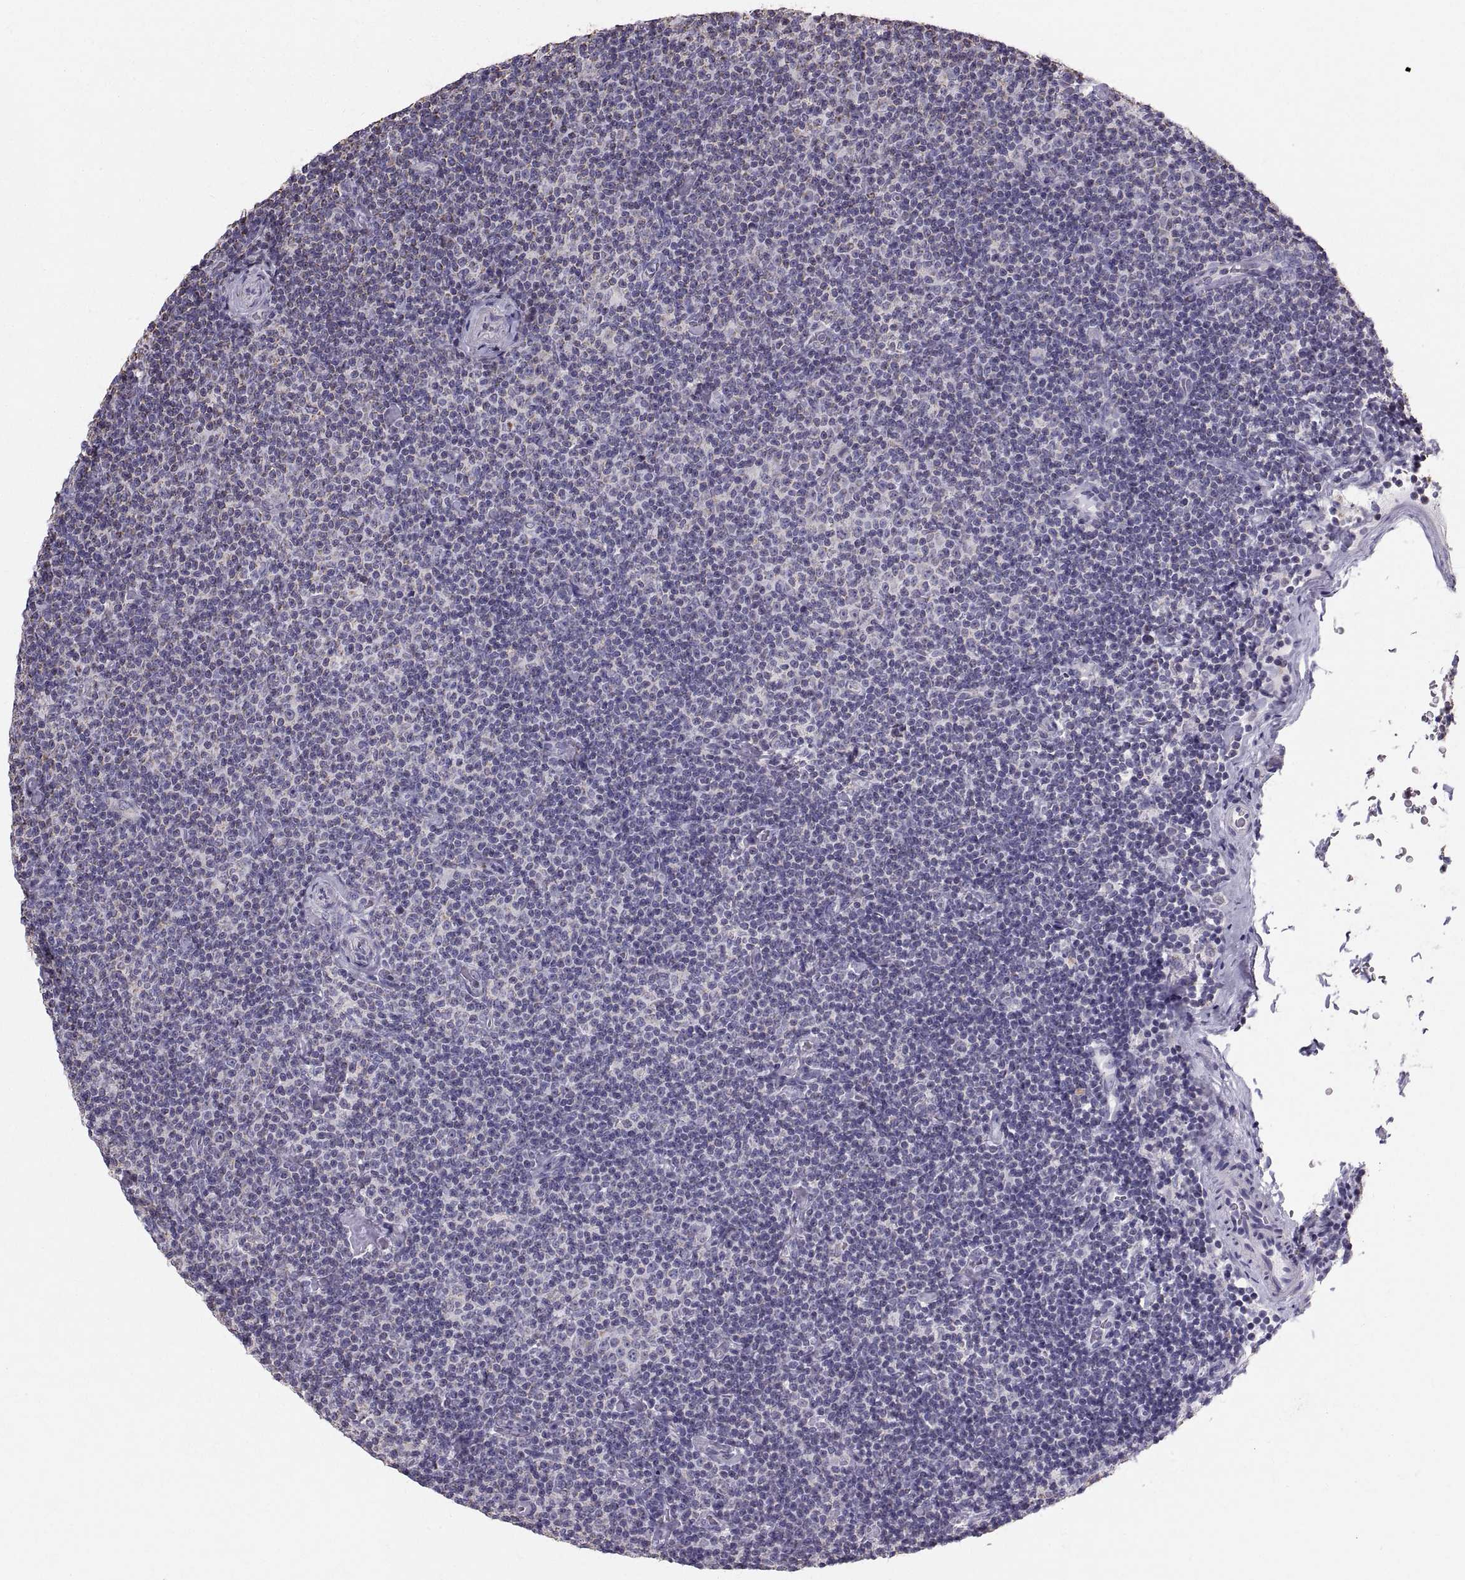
{"staining": {"intensity": "negative", "quantity": "none", "location": "none"}, "tissue": "lymphoma", "cell_type": "Tumor cells", "image_type": "cancer", "snomed": [{"axis": "morphology", "description": "Malignant lymphoma, non-Hodgkin's type, Low grade"}, {"axis": "topography", "description": "Lymph node"}], "caption": "Immunohistochemistry histopathology image of lymphoma stained for a protein (brown), which shows no staining in tumor cells.", "gene": "STMND1", "patient": {"sex": "male", "age": 81}}